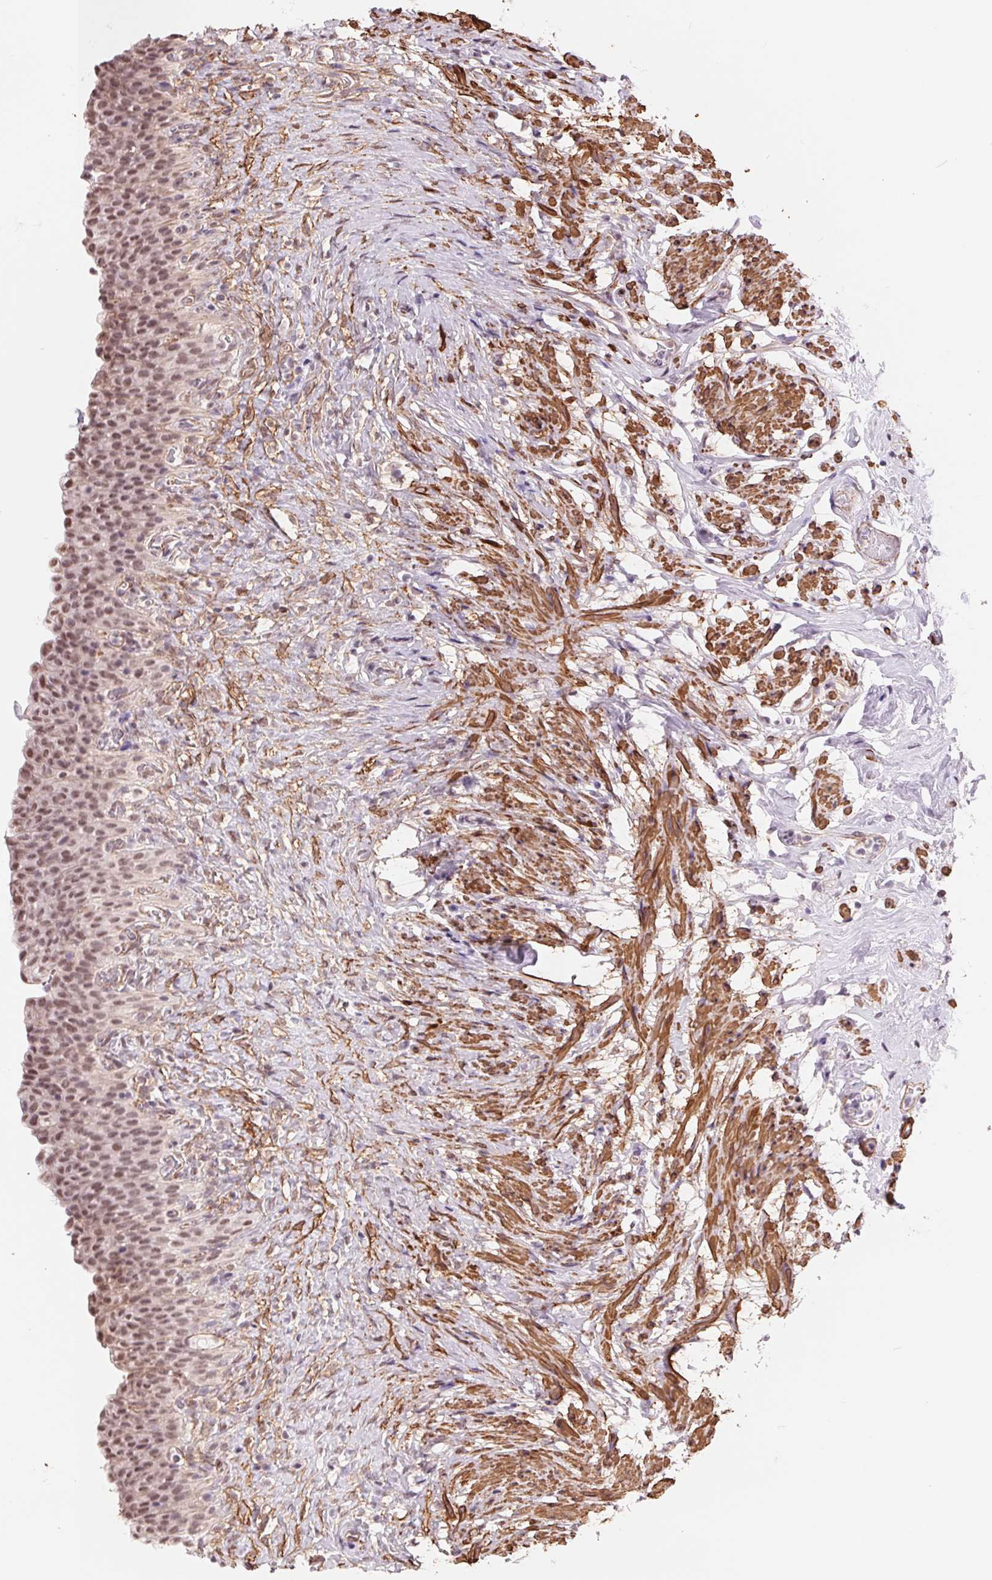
{"staining": {"intensity": "moderate", "quantity": "25%-75%", "location": "nuclear"}, "tissue": "urinary bladder", "cell_type": "Urothelial cells", "image_type": "normal", "snomed": [{"axis": "morphology", "description": "Normal tissue, NOS"}, {"axis": "topography", "description": "Urinary bladder"}, {"axis": "topography", "description": "Prostate"}], "caption": "Moderate nuclear staining is seen in approximately 25%-75% of urothelial cells in unremarkable urinary bladder. (DAB IHC with brightfield microscopy, high magnification).", "gene": "BCAT1", "patient": {"sex": "male", "age": 76}}